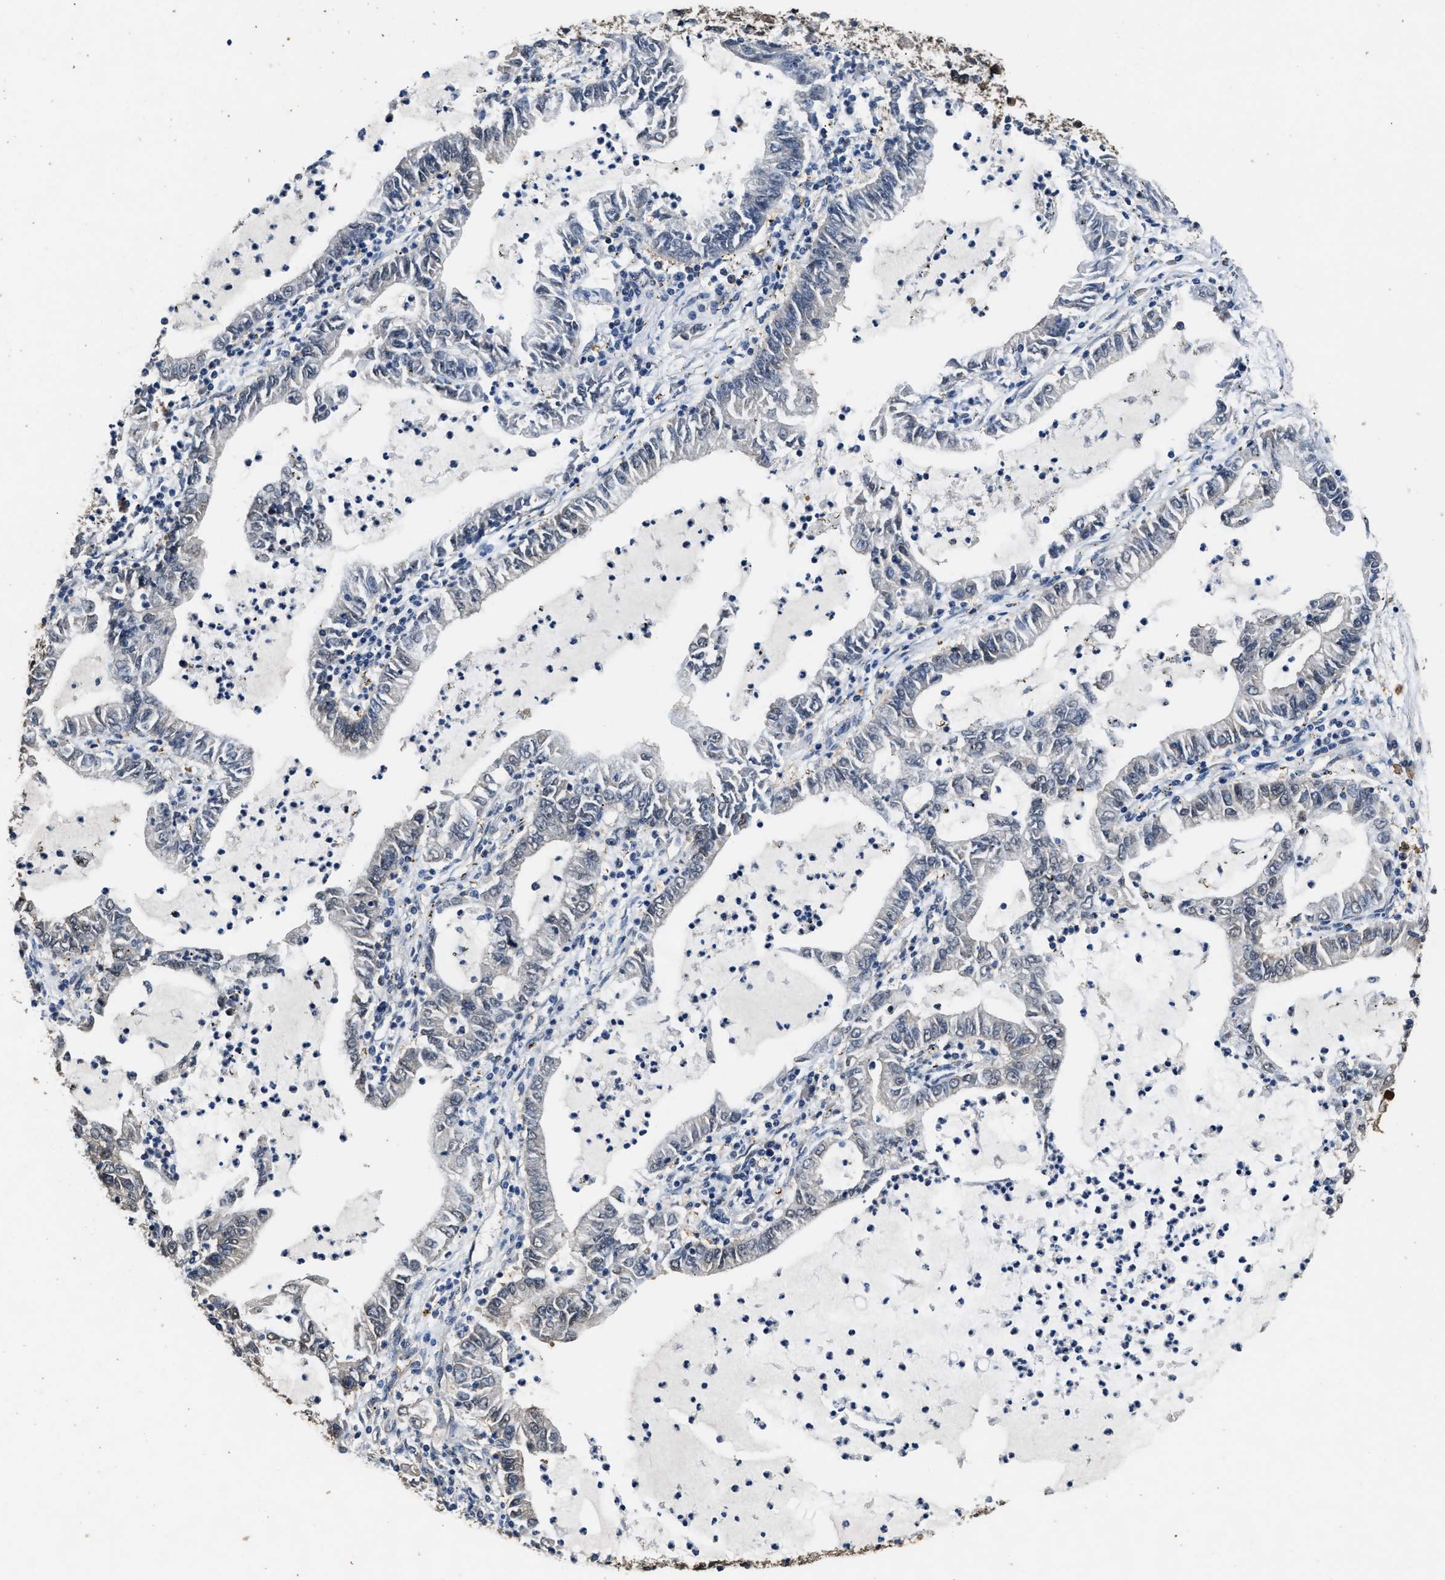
{"staining": {"intensity": "weak", "quantity": "25%-75%", "location": "cytoplasmic/membranous,nuclear"}, "tissue": "lung cancer", "cell_type": "Tumor cells", "image_type": "cancer", "snomed": [{"axis": "morphology", "description": "Adenocarcinoma, NOS"}, {"axis": "topography", "description": "Lung"}], "caption": "This image shows immunohistochemistry staining of lung adenocarcinoma, with low weak cytoplasmic/membranous and nuclear expression in about 25%-75% of tumor cells.", "gene": "YWHAE", "patient": {"sex": "female", "age": 51}}